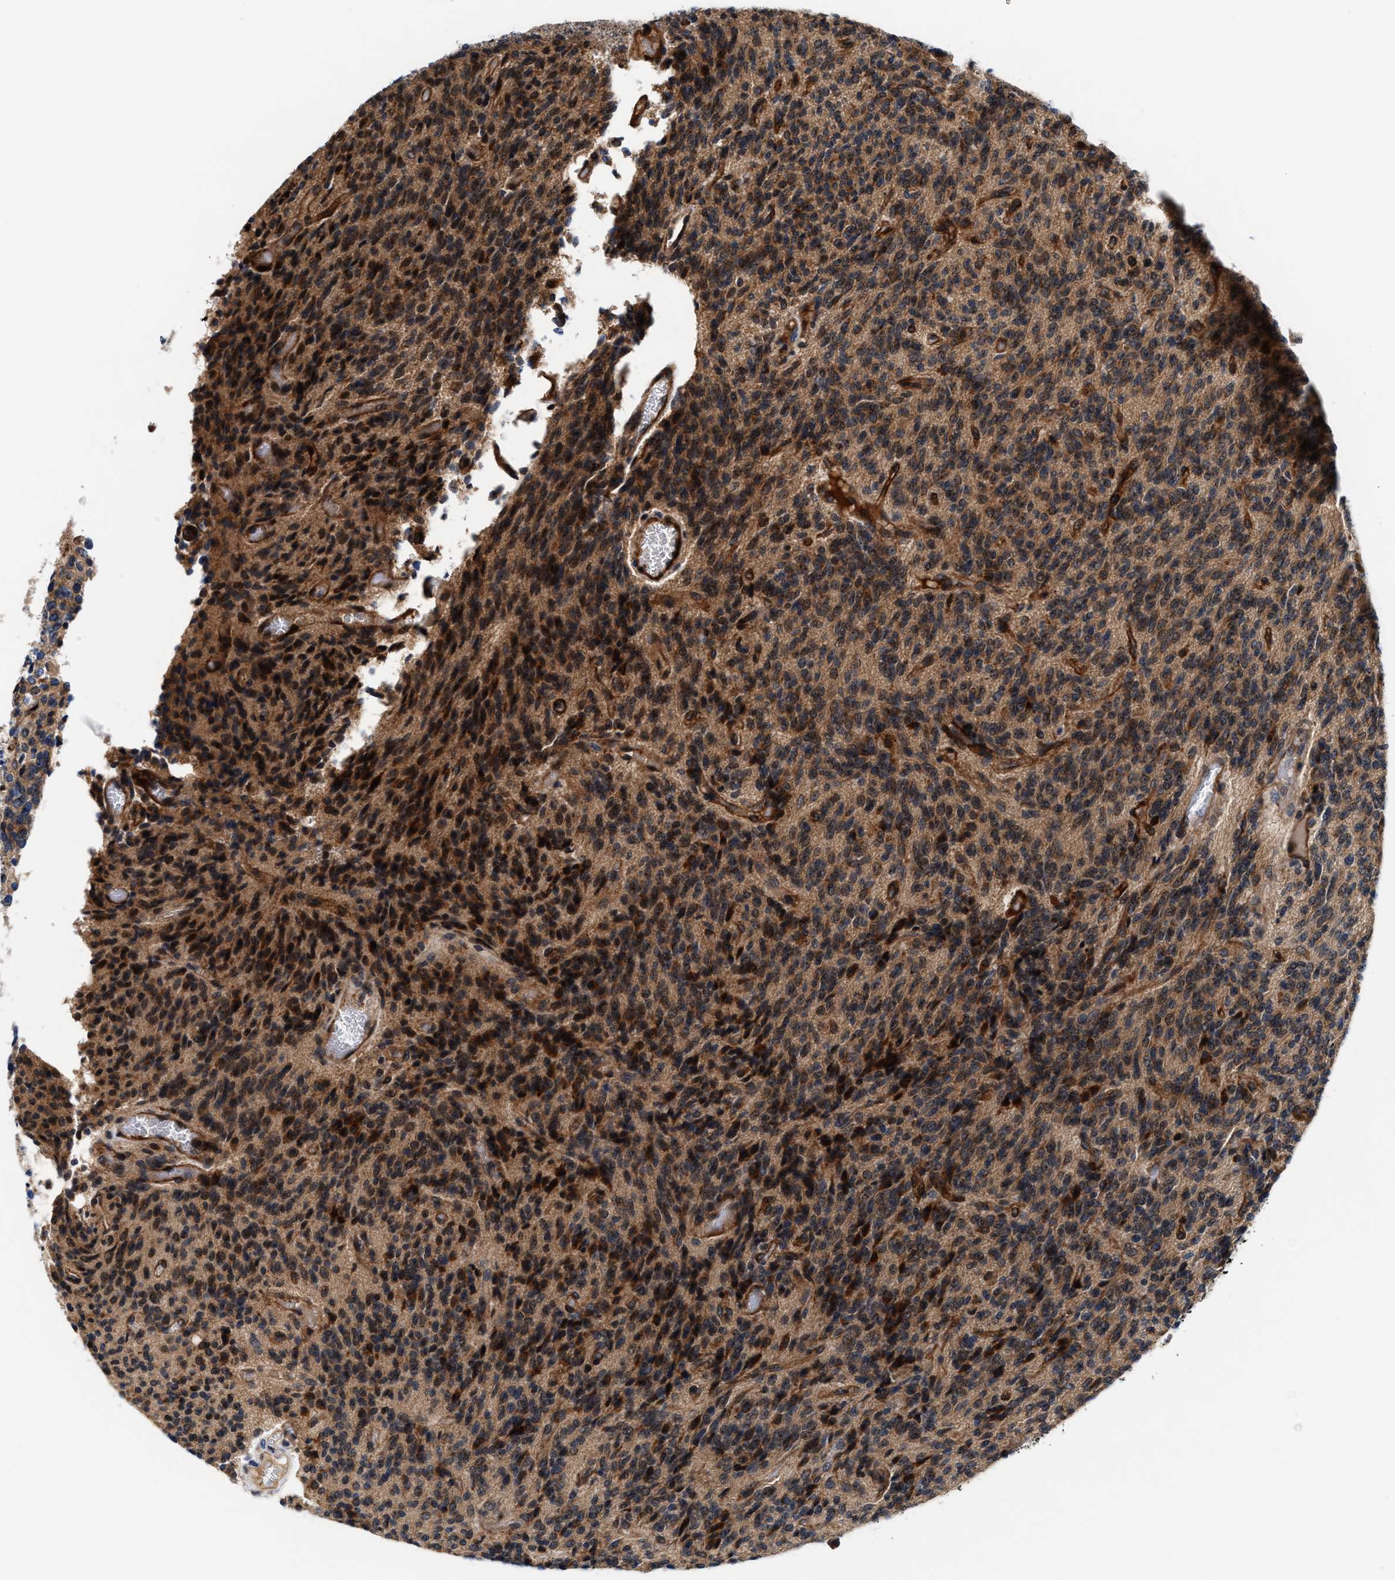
{"staining": {"intensity": "moderate", "quantity": ">75%", "location": "cytoplasmic/membranous"}, "tissue": "glioma", "cell_type": "Tumor cells", "image_type": "cancer", "snomed": [{"axis": "morphology", "description": "Glioma, malignant, High grade"}, {"axis": "topography", "description": "Brain"}], "caption": "Malignant high-grade glioma tissue shows moderate cytoplasmic/membranous positivity in about >75% of tumor cells, visualized by immunohistochemistry. The protein of interest is stained brown, and the nuclei are stained in blue (DAB IHC with brightfield microscopy, high magnification).", "gene": "SLC12A2", "patient": {"sex": "male", "age": 34}}